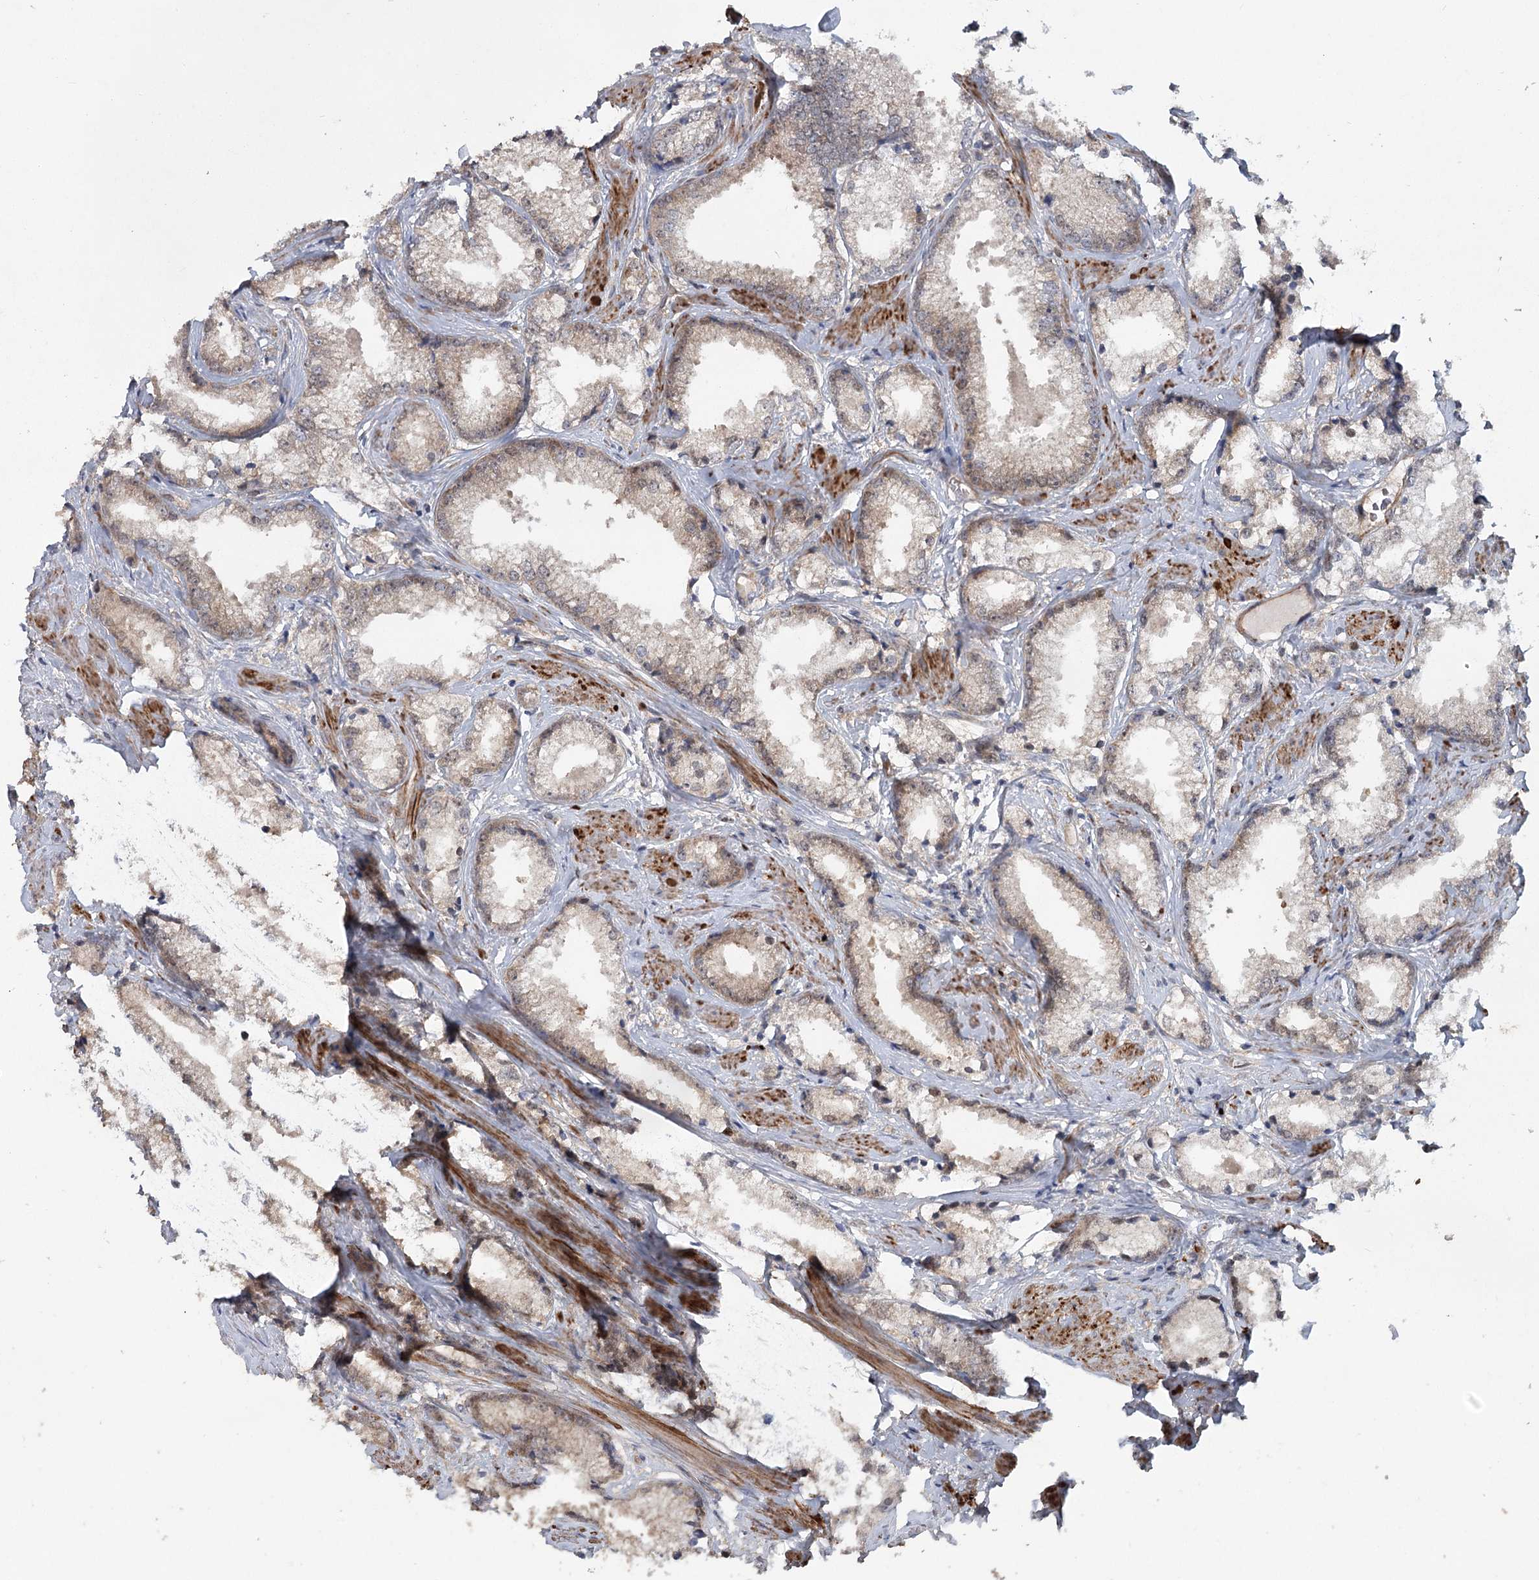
{"staining": {"intensity": "weak", "quantity": "<25%", "location": "cytoplasmic/membranous"}, "tissue": "prostate cancer", "cell_type": "Tumor cells", "image_type": "cancer", "snomed": [{"axis": "morphology", "description": "Adenocarcinoma, High grade"}, {"axis": "topography", "description": "Prostate"}], "caption": "Tumor cells show no significant staining in prostate adenocarcinoma (high-grade).", "gene": "MAP3K13", "patient": {"sex": "male", "age": 66}}